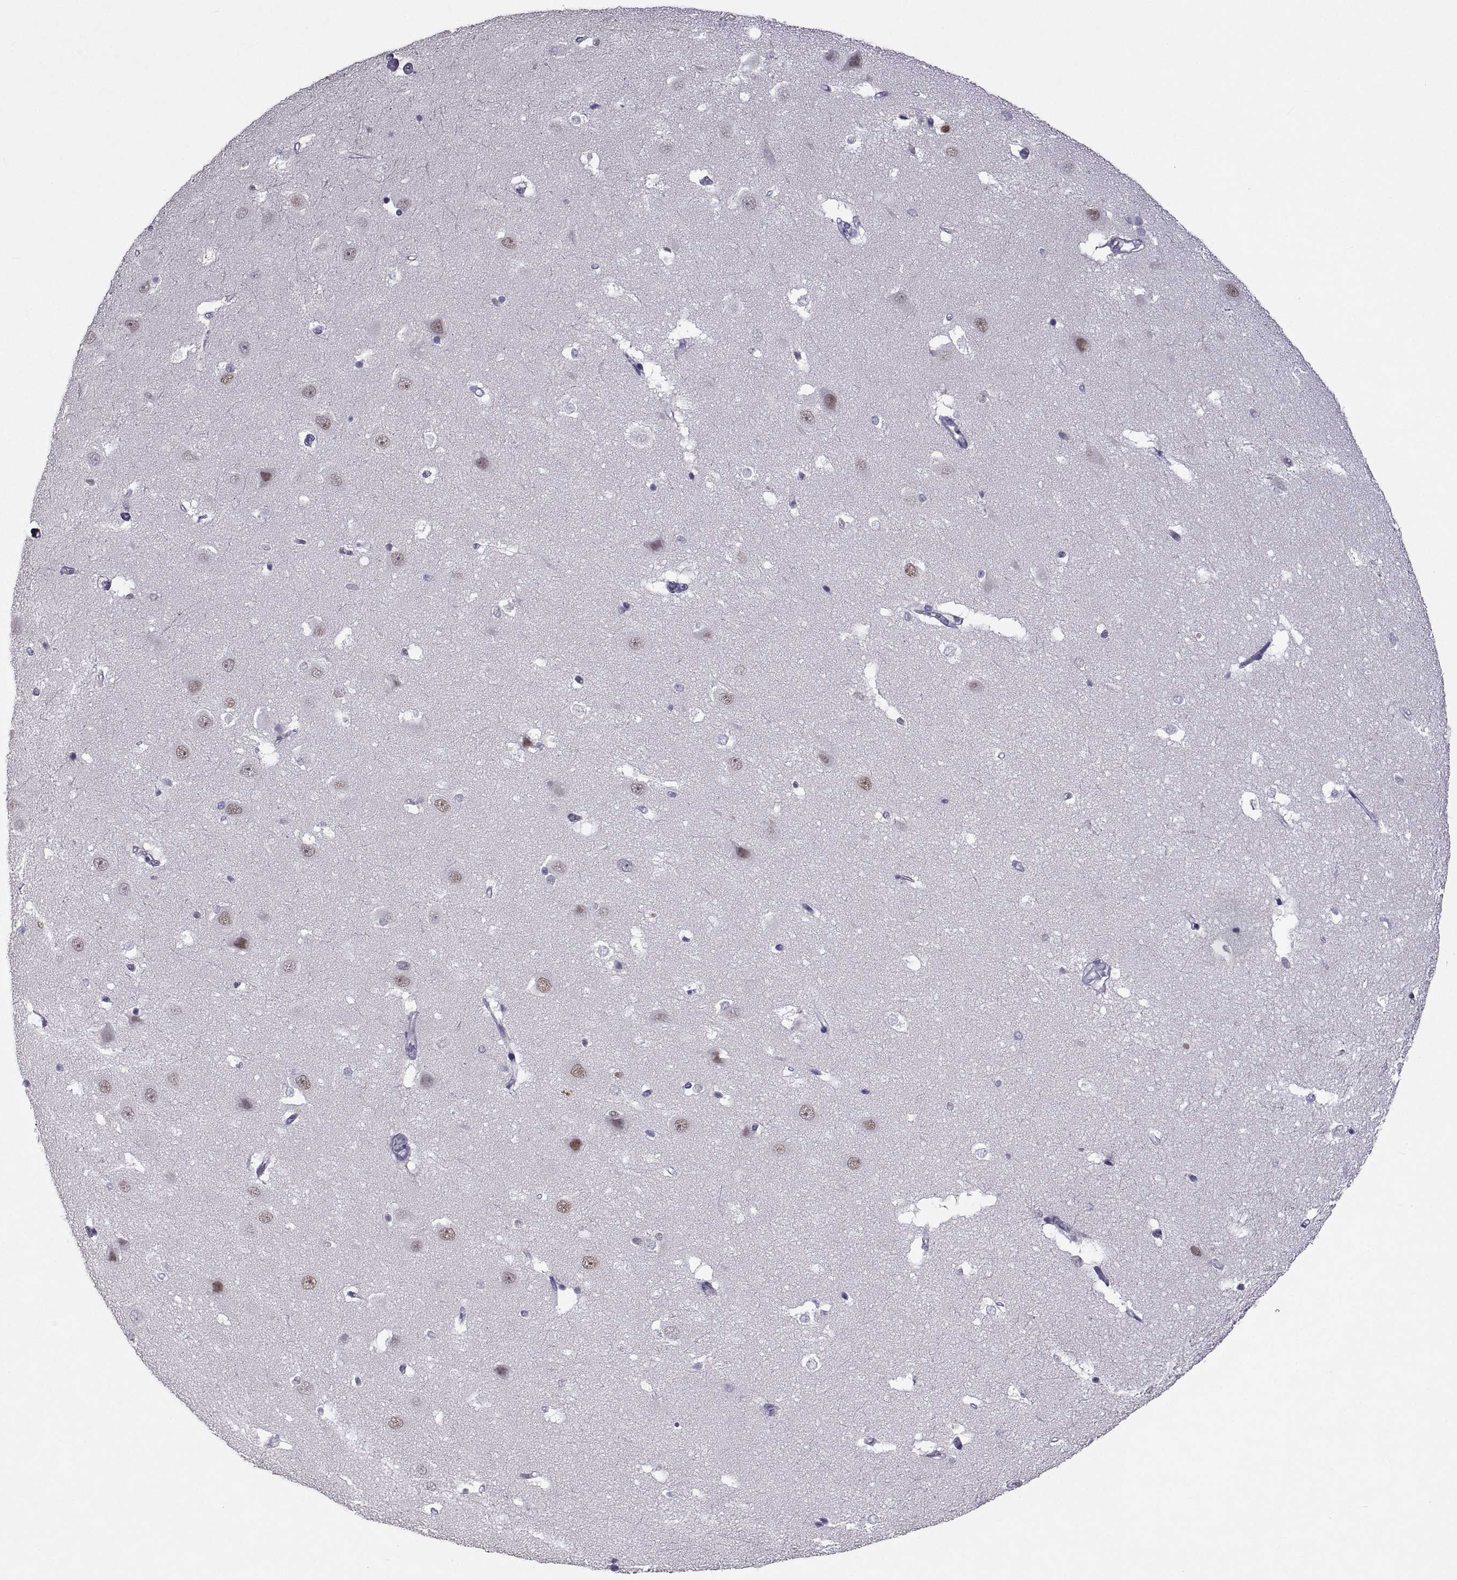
{"staining": {"intensity": "negative", "quantity": "none", "location": "none"}, "tissue": "hippocampus", "cell_type": "Glial cells", "image_type": "normal", "snomed": [{"axis": "morphology", "description": "Normal tissue, NOS"}, {"axis": "topography", "description": "Hippocampus"}], "caption": "Immunohistochemistry (IHC) image of benign hippocampus: human hippocampus stained with DAB reveals no significant protein positivity in glial cells. The staining was performed using DAB (3,3'-diaminobenzidine) to visualize the protein expression in brown, while the nuclei were stained in blue with hematoxylin (Magnification: 20x).", "gene": "SOX21", "patient": {"sex": "male", "age": 44}}